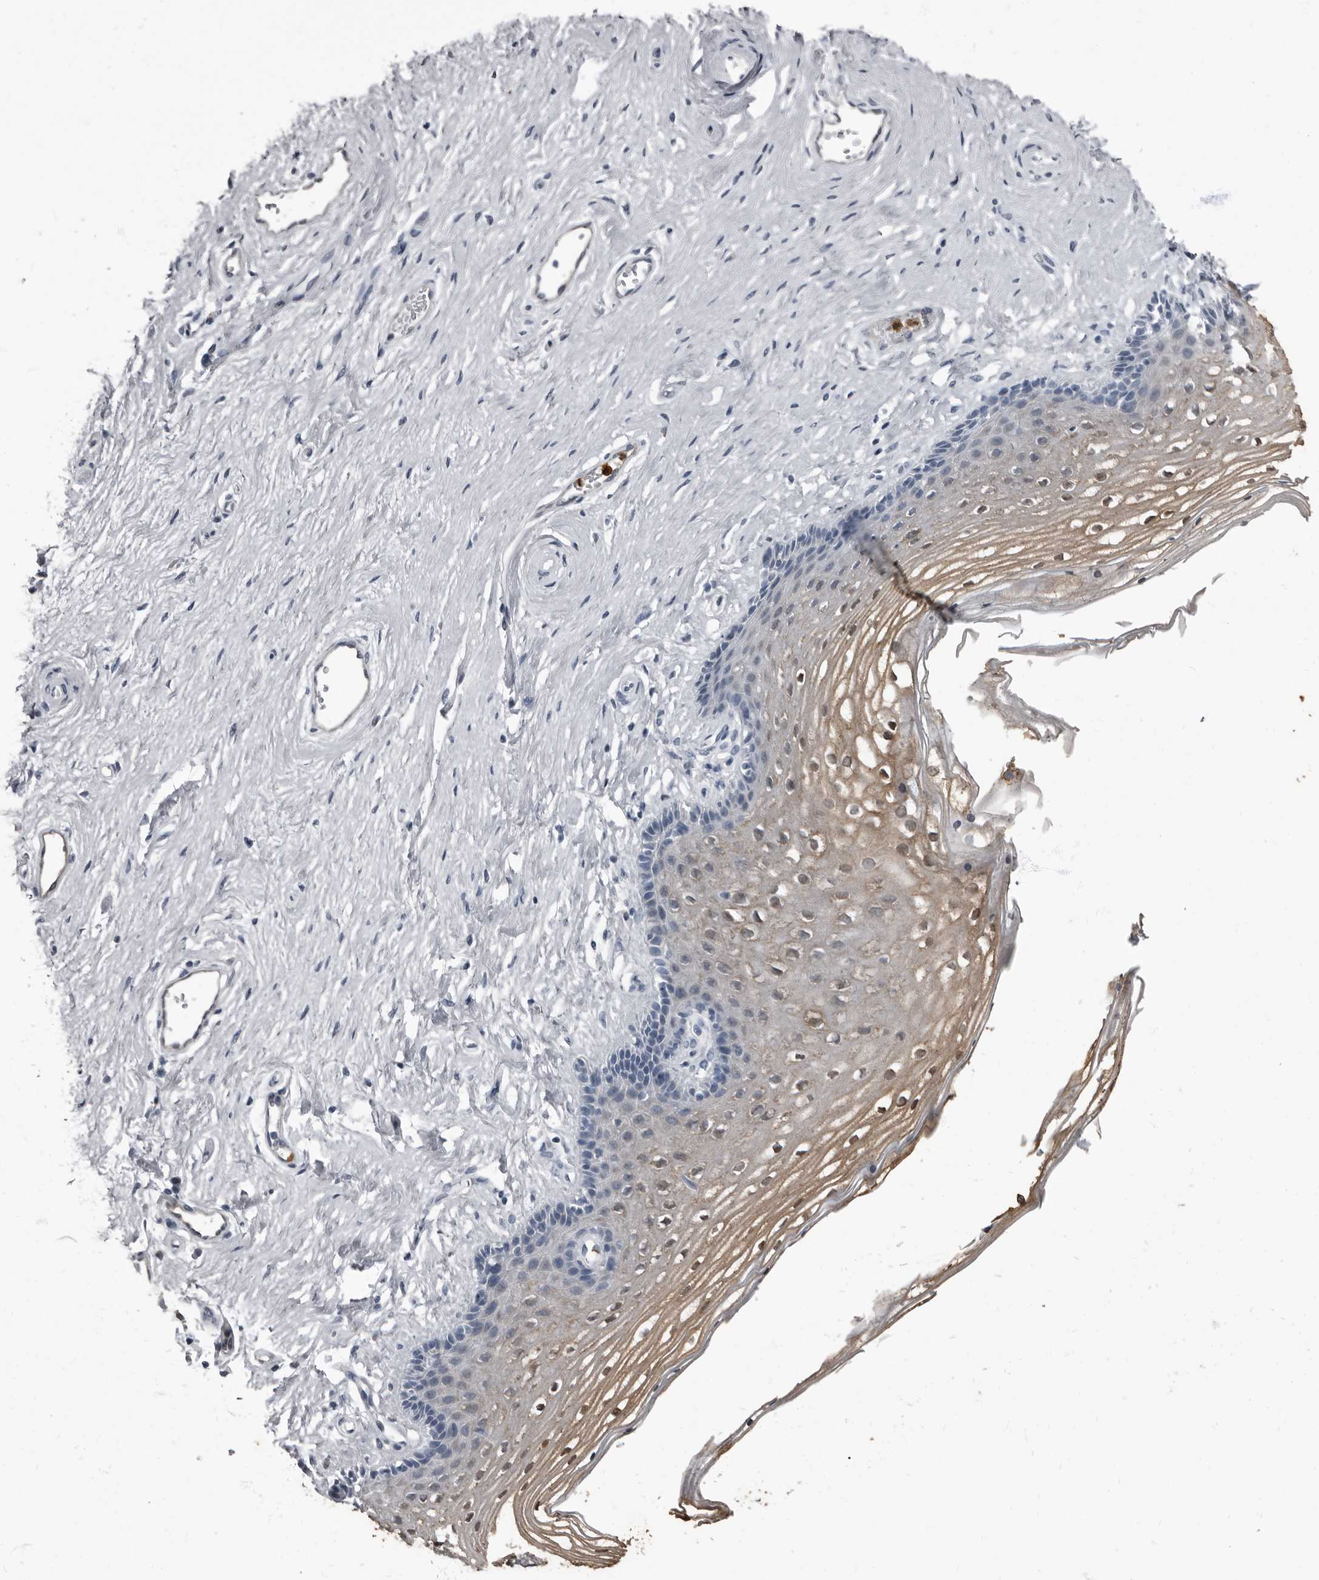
{"staining": {"intensity": "moderate", "quantity": "25%-75%", "location": "cytoplasmic/membranous"}, "tissue": "vagina", "cell_type": "Squamous epithelial cells", "image_type": "normal", "snomed": [{"axis": "morphology", "description": "Normal tissue, NOS"}, {"axis": "topography", "description": "Vagina"}], "caption": "Brown immunohistochemical staining in normal vagina exhibits moderate cytoplasmic/membranous expression in about 25%-75% of squamous epithelial cells.", "gene": "TPD52L1", "patient": {"sex": "female", "age": 46}}